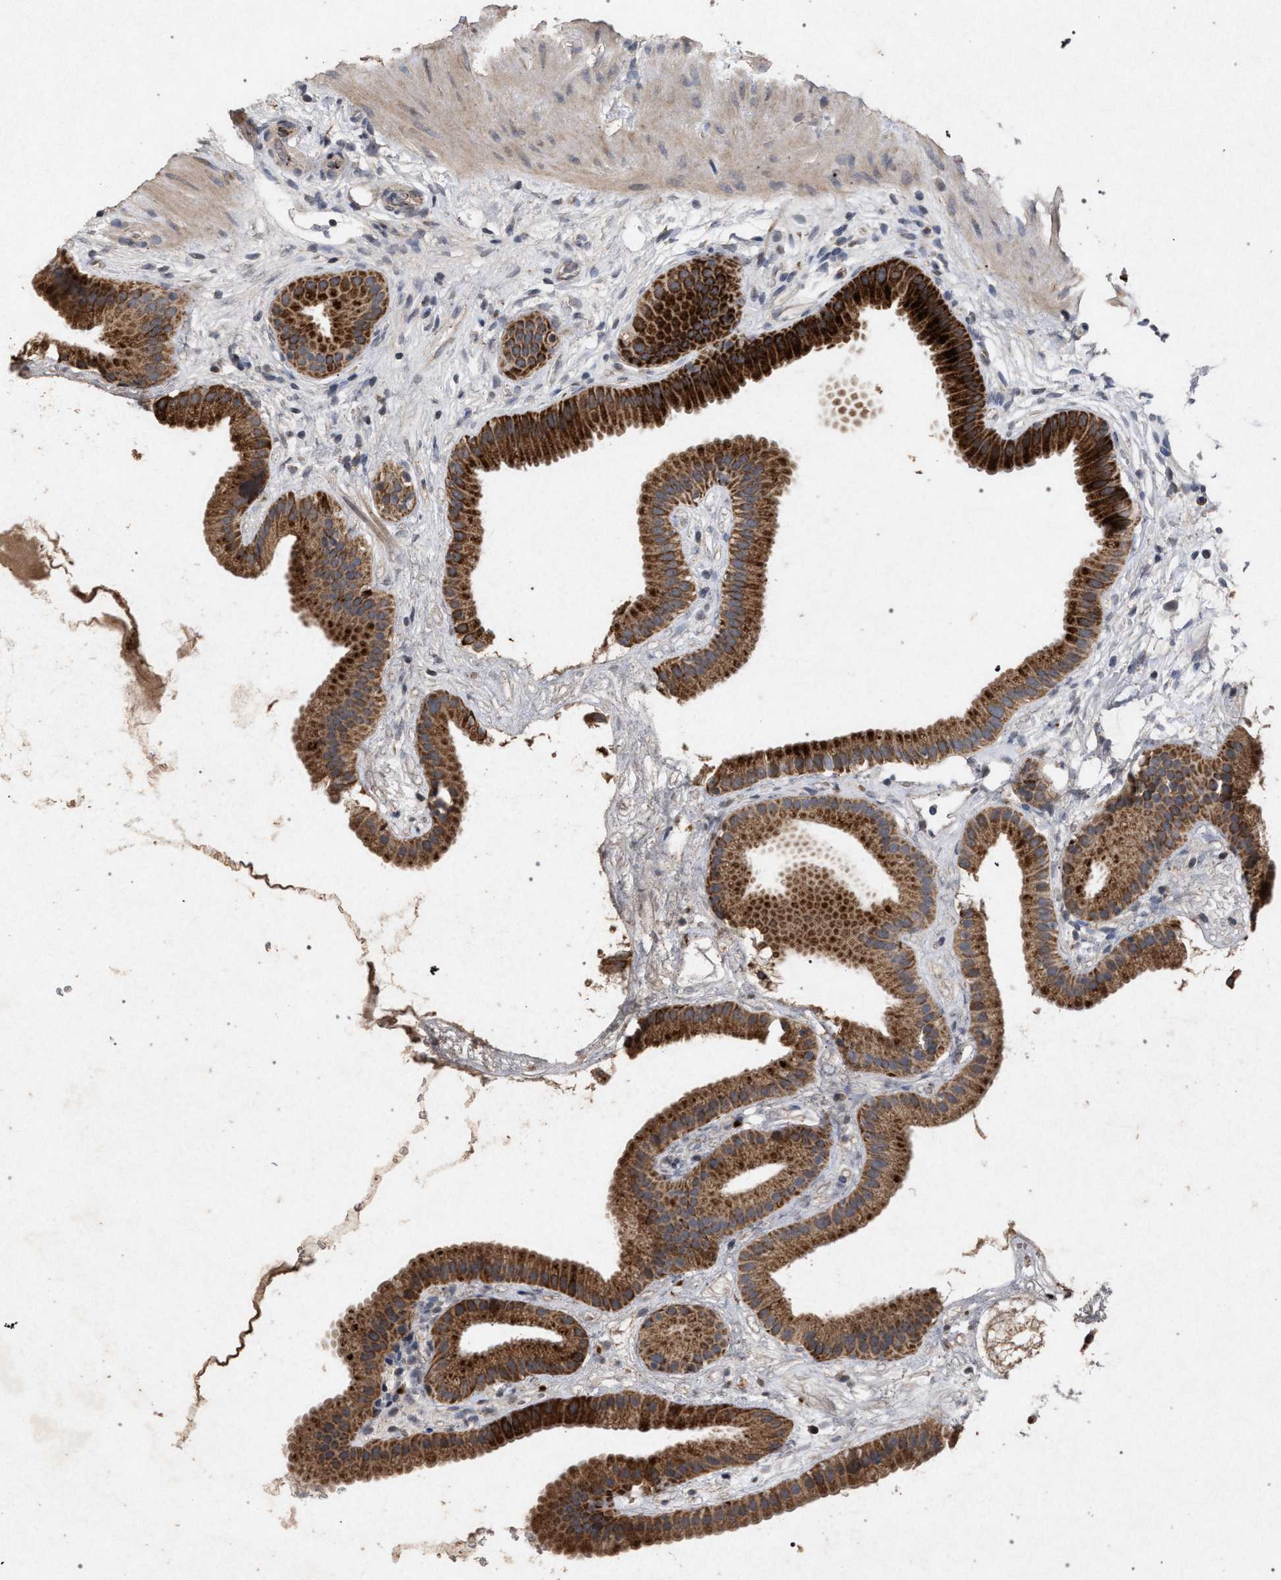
{"staining": {"intensity": "strong", "quantity": ">75%", "location": "cytoplasmic/membranous"}, "tissue": "gallbladder", "cell_type": "Glandular cells", "image_type": "normal", "snomed": [{"axis": "morphology", "description": "Normal tissue, NOS"}, {"axis": "topography", "description": "Gallbladder"}], "caption": "Immunohistochemical staining of unremarkable human gallbladder reveals high levels of strong cytoplasmic/membranous positivity in about >75% of glandular cells.", "gene": "PKD2L1", "patient": {"sex": "female", "age": 64}}